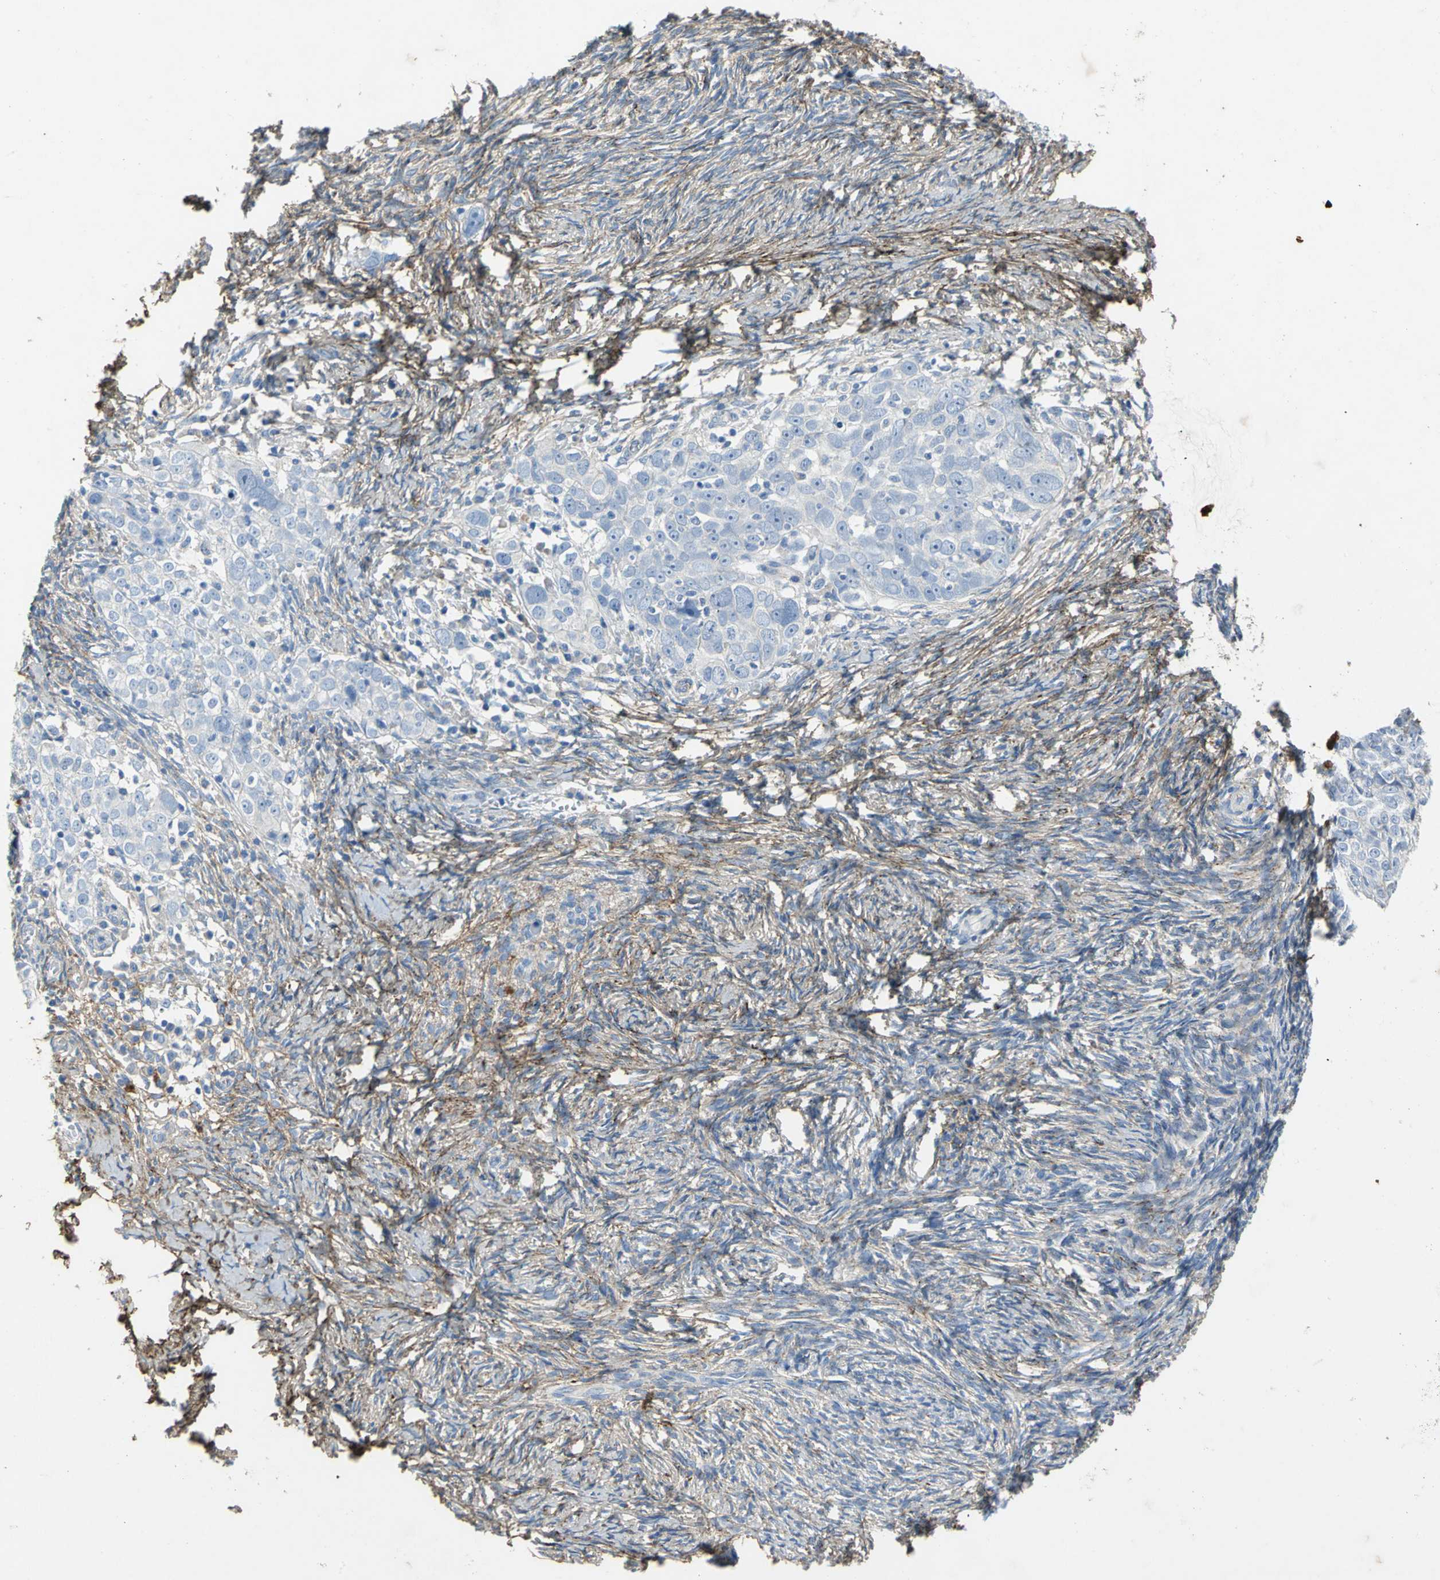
{"staining": {"intensity": "negative", "quantity": "none", "location": "none"}, "tissue": "ovarian cancer", "cell_type": "Tumor cells", "image_type": "cancer", "snomed": [{"axis": "morphology", "description": "Normal tissue, NOS"}, {"axis": "morphology", "description": "Cystadenocarcinoma, serous, NOS"}, {"axis": "topography", "description": "Ovary"}], "caption": "The image displays no staining of tumor cells in ovarian cancer. (Stains: DAB (3,3'-diaminobenzidine) immunohistochemistry (IHC) with hematoxylin counter stain, Microscopy: brightfield microscopy at high magnification).", "gene": "EFNB3", "patient": {"sex": "female", "age": 62}}